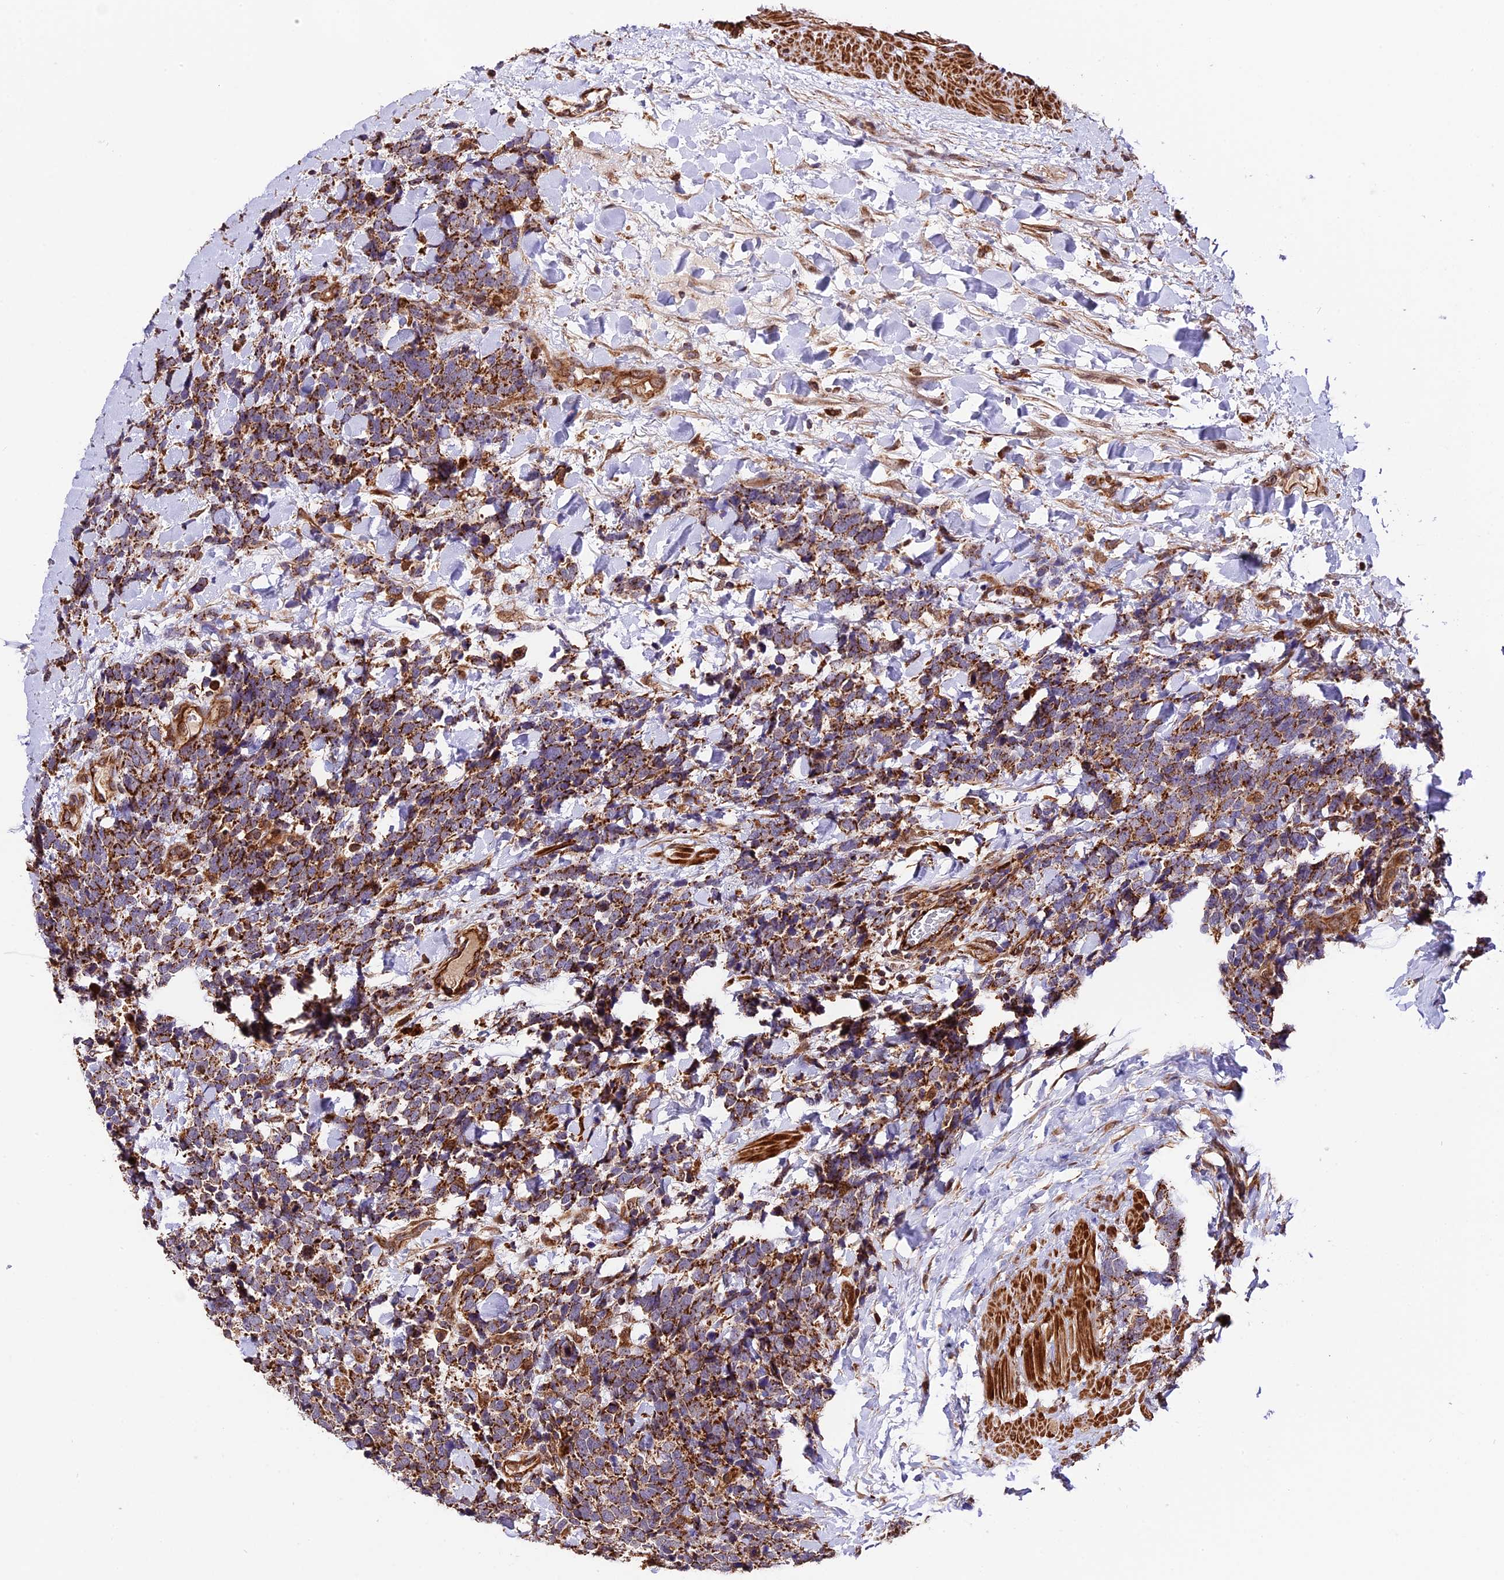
{"staining": {"intensity": "moderate", "quantity": ">75%", "location": "cytoplasmic/membranous"}, "tissue": "urothelial cancer", "cell_type": "Tumor cells", "image_type": "cancer", "snomed": [{"axis": "morphology", "description": "Urothelial carcinoma, High grade"}, {"axis": "topography", "description": "Urinary bladder"}], "caption": "Human urothelial cancer stained for a protein (brown) reveals moderate cytoplasmic/membranous positive positivity in approximately >75% of tumor cells.", "gene": "HERPUD1", "patient": {"sex": "female", "age": 82}}